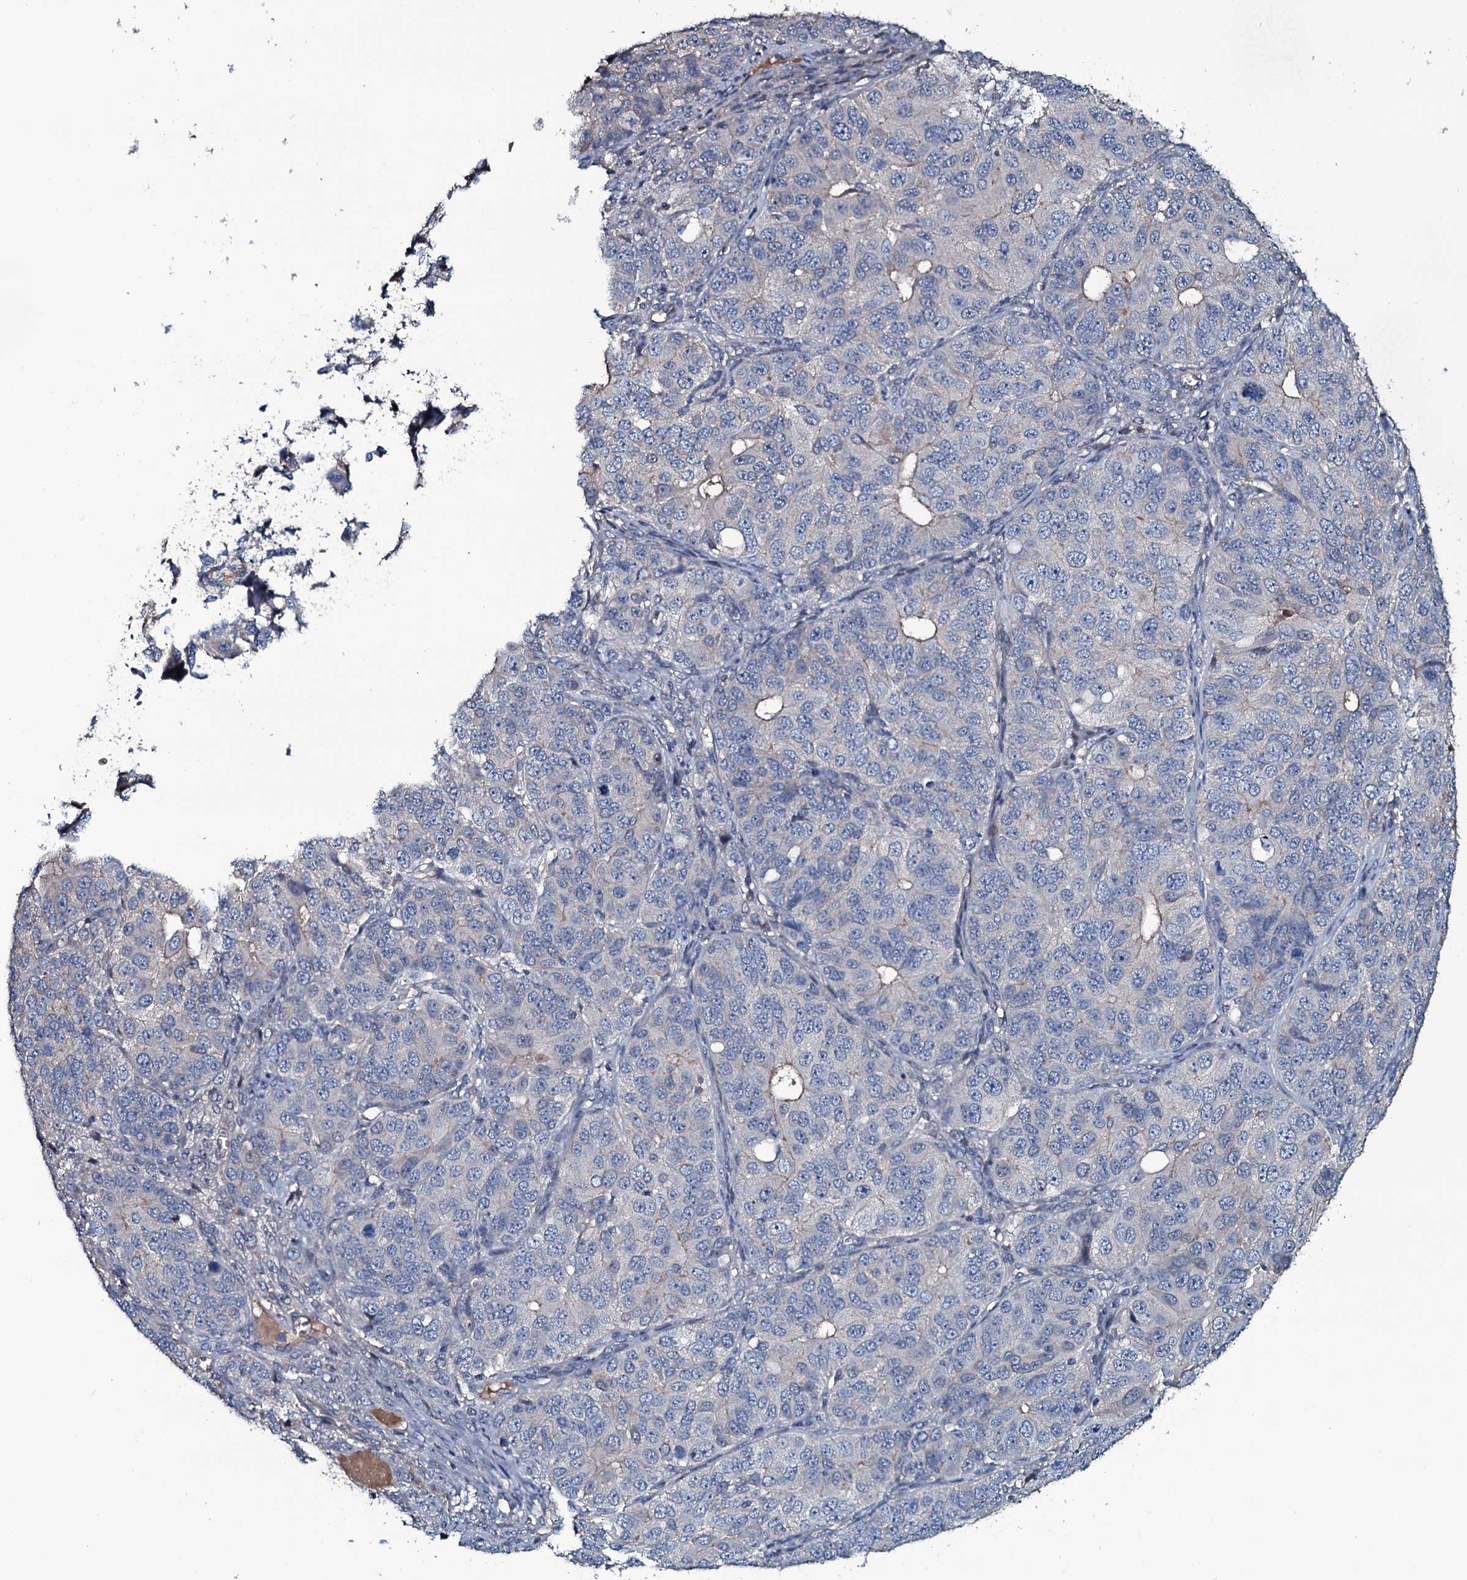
{"staining": {"intensity": "negative", "quantity": "none", "location": "none"}, "tissue": "ovarian cancer", "cell_type": "Tumor cells", "image_type": "cancer", "snomed": [{"axis": "morphology", "description": "Carcinoma, endometroid"}, {"axis": "topography", "description": "Ovary"}], "caption": "Tumor cells show no significant positivity in ovarian cancer (endometroid carcinoma).", "gene": "LYG2", "patient": {"sex": "female", "age": 51}}